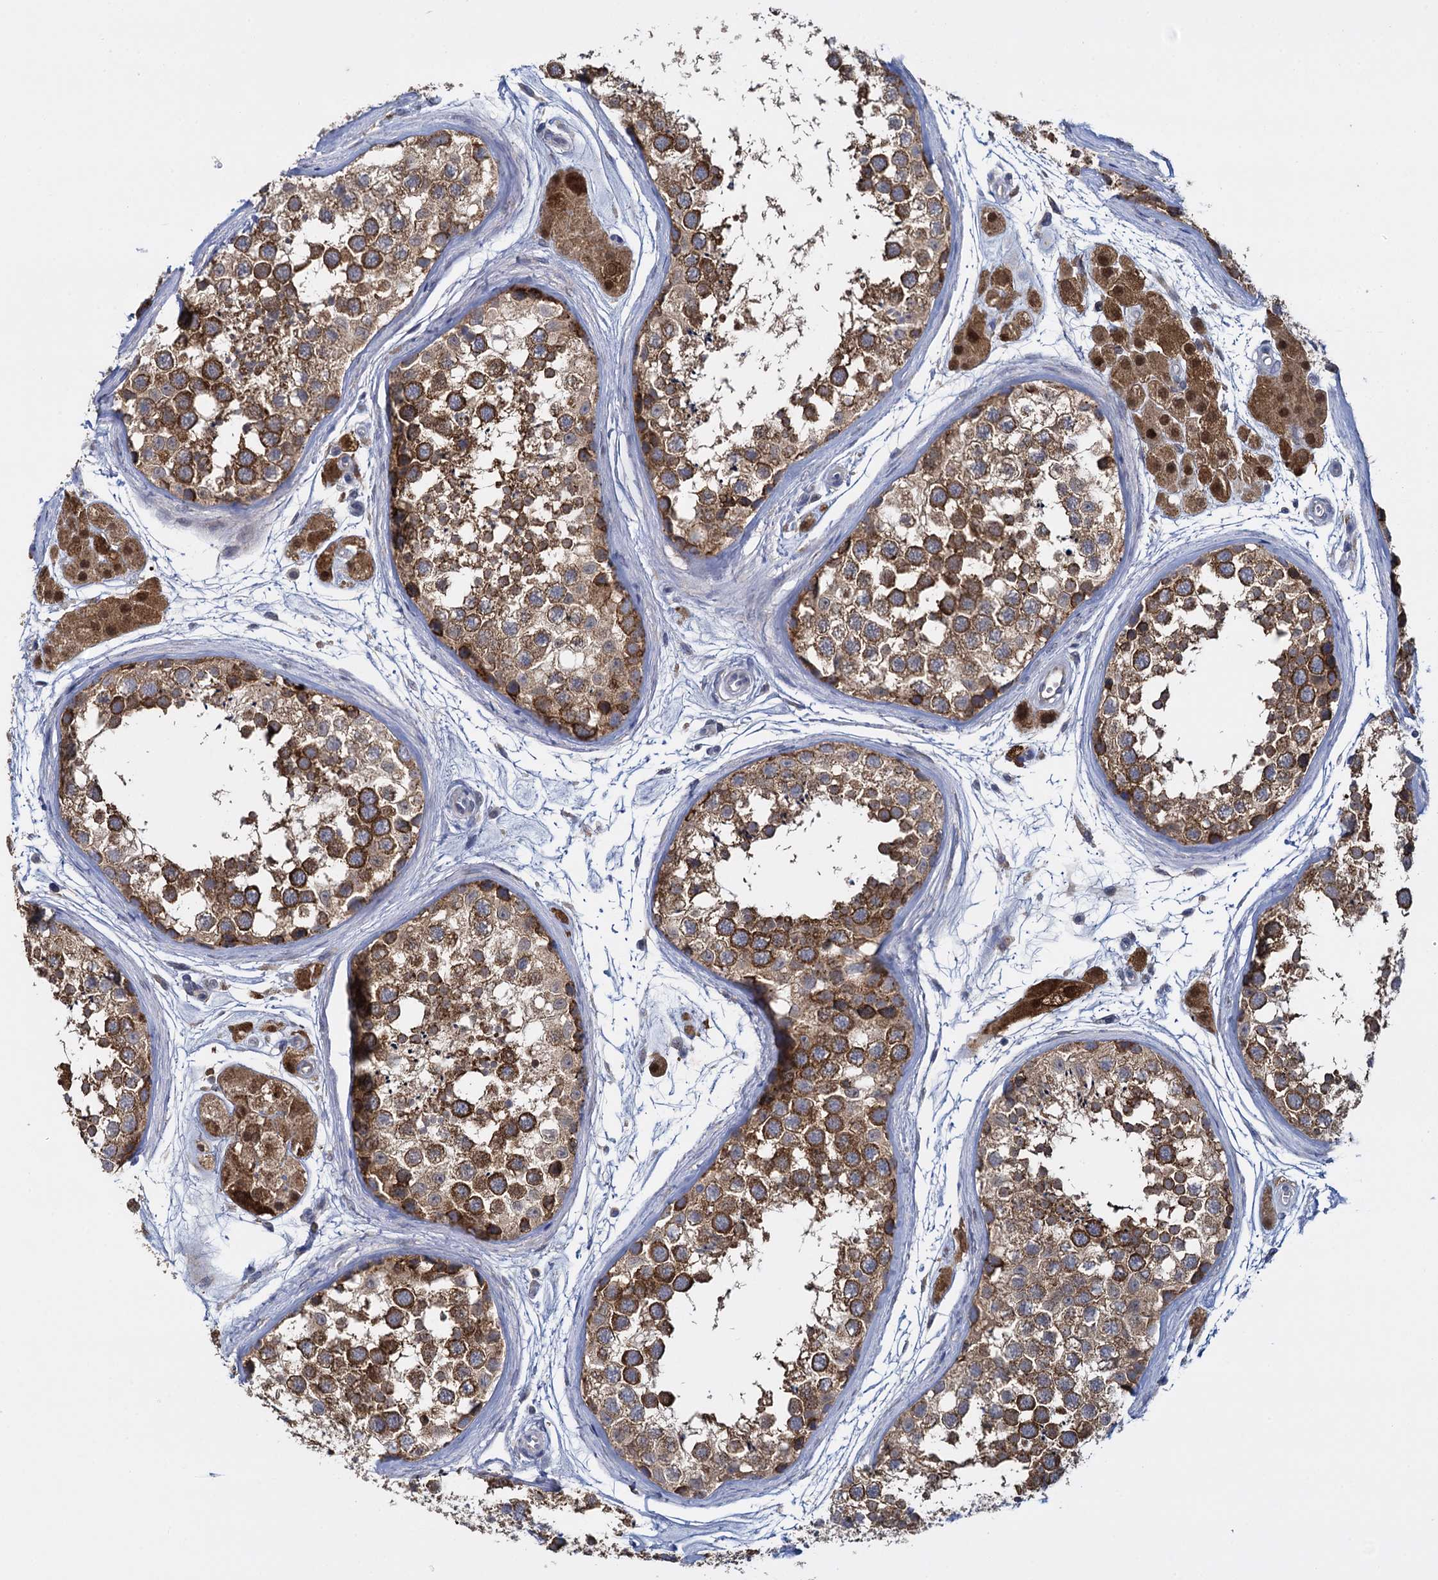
{"staining": {"intensity": "strong", "quantity": ">75%", "location": "cytoplasmic/membranous"}, "tissue": "testis", "cell_type": "Cells in seminiferous ducts", "image_type": "normal", "snomed": [{"axis": "morphology", "description": "Normal tissue, NOS"}, {"axis": "topography", "description": "Testis"}], "caption": "Protein analysis of normal testis shows strong cytoplasmic/membranous expression in approximately >75% of cells in seminiferous ducts.", "gene": "GSTM2", "patient": {"sex": "male", "age": 56}}